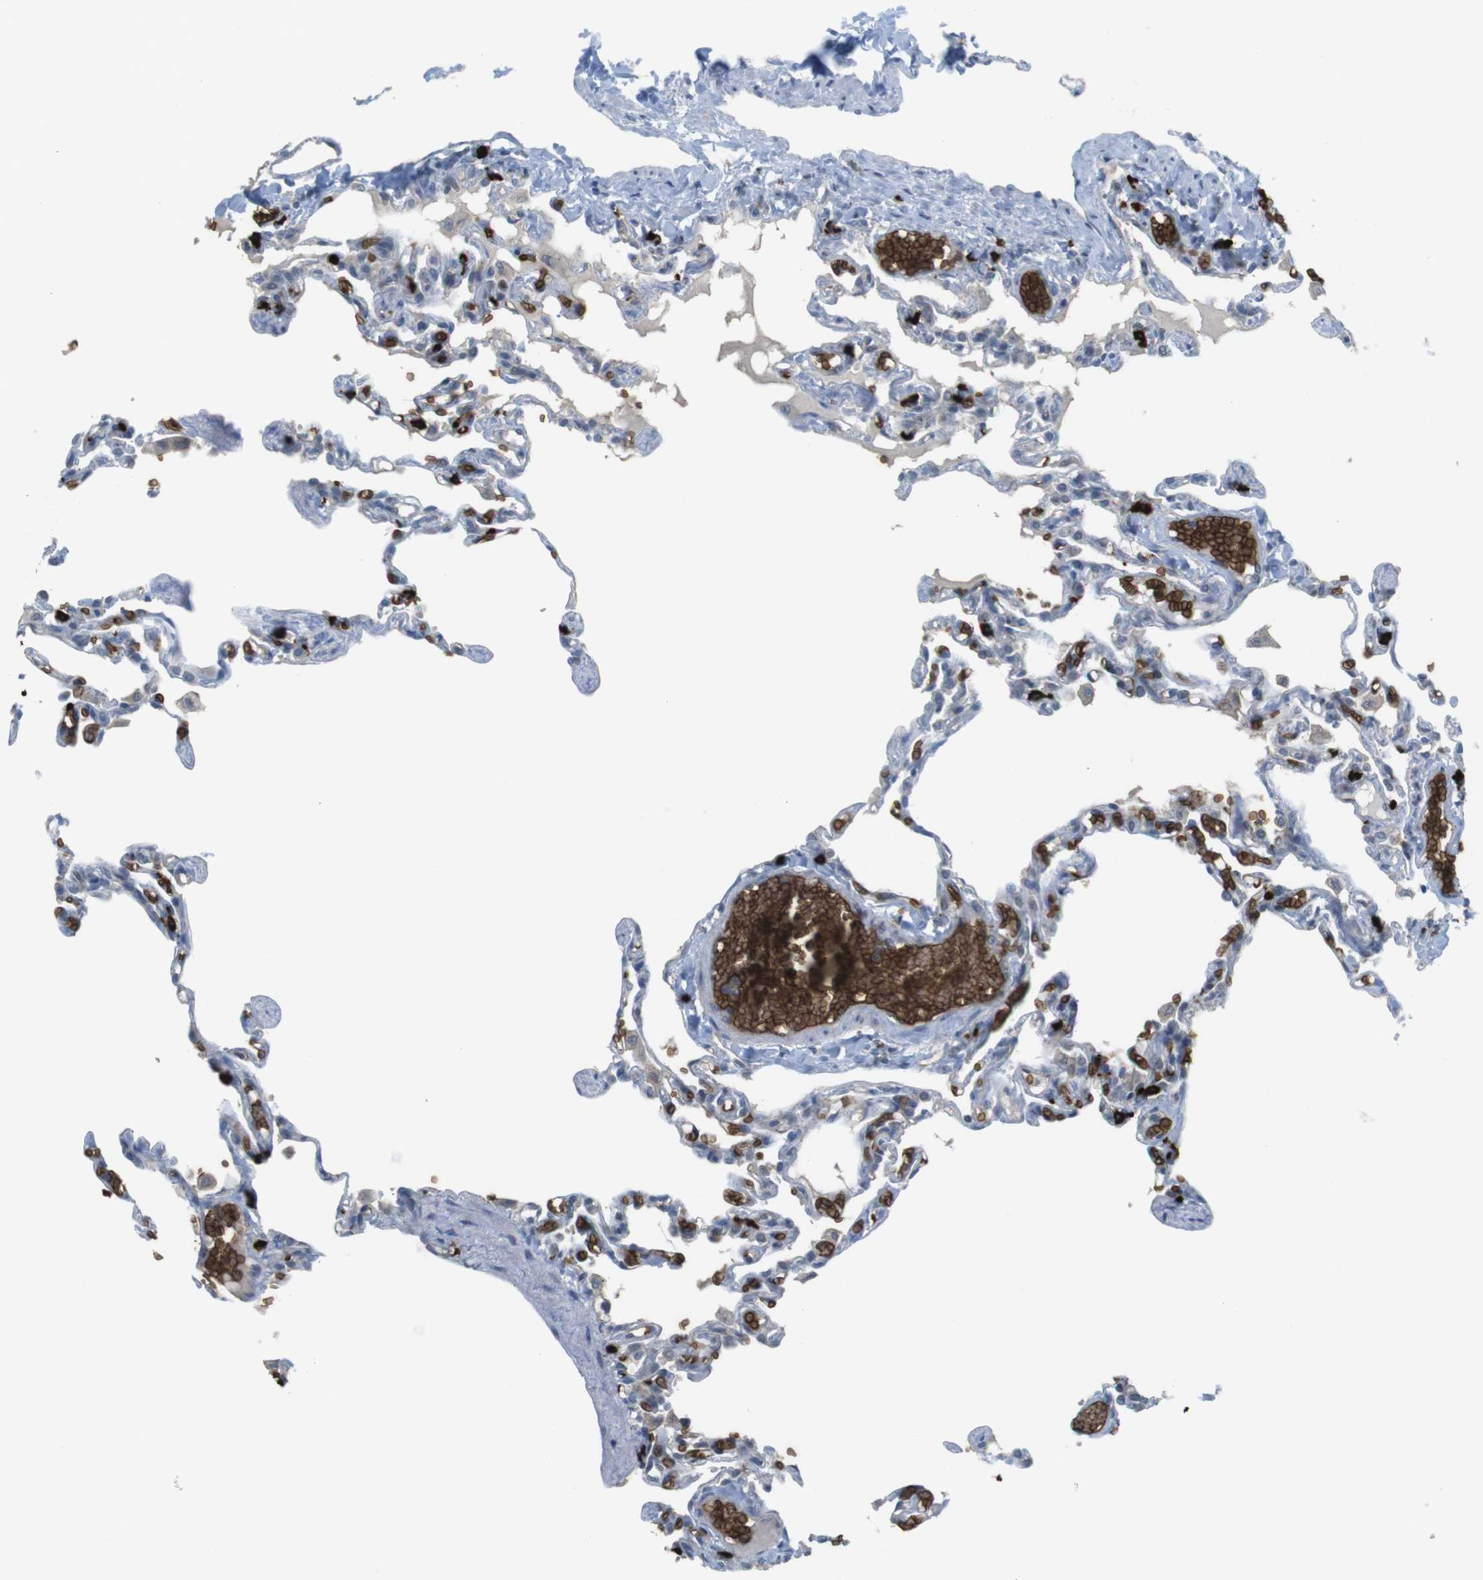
{"staining": {"intensity": "weak", "quantity": "25%-75%", "location": "cytoplasmic/membranous"}, "tissue": "lung", "cell_type": "Alveolar cells", "image_type": "normal", "snomed": [{"axis": "morphology", "description": "Normal tissue, NOS"}, {"axis": "topography", "description": "Lung"}], "caption": "Immunohistochemistry (DAB) staining of normal lung displays weak cytoplasmic/membranous protein expression in about 25%-75% of alveolar cells.", "gene": "GYPA", "patient": {"sex": "male", "age": 21}}